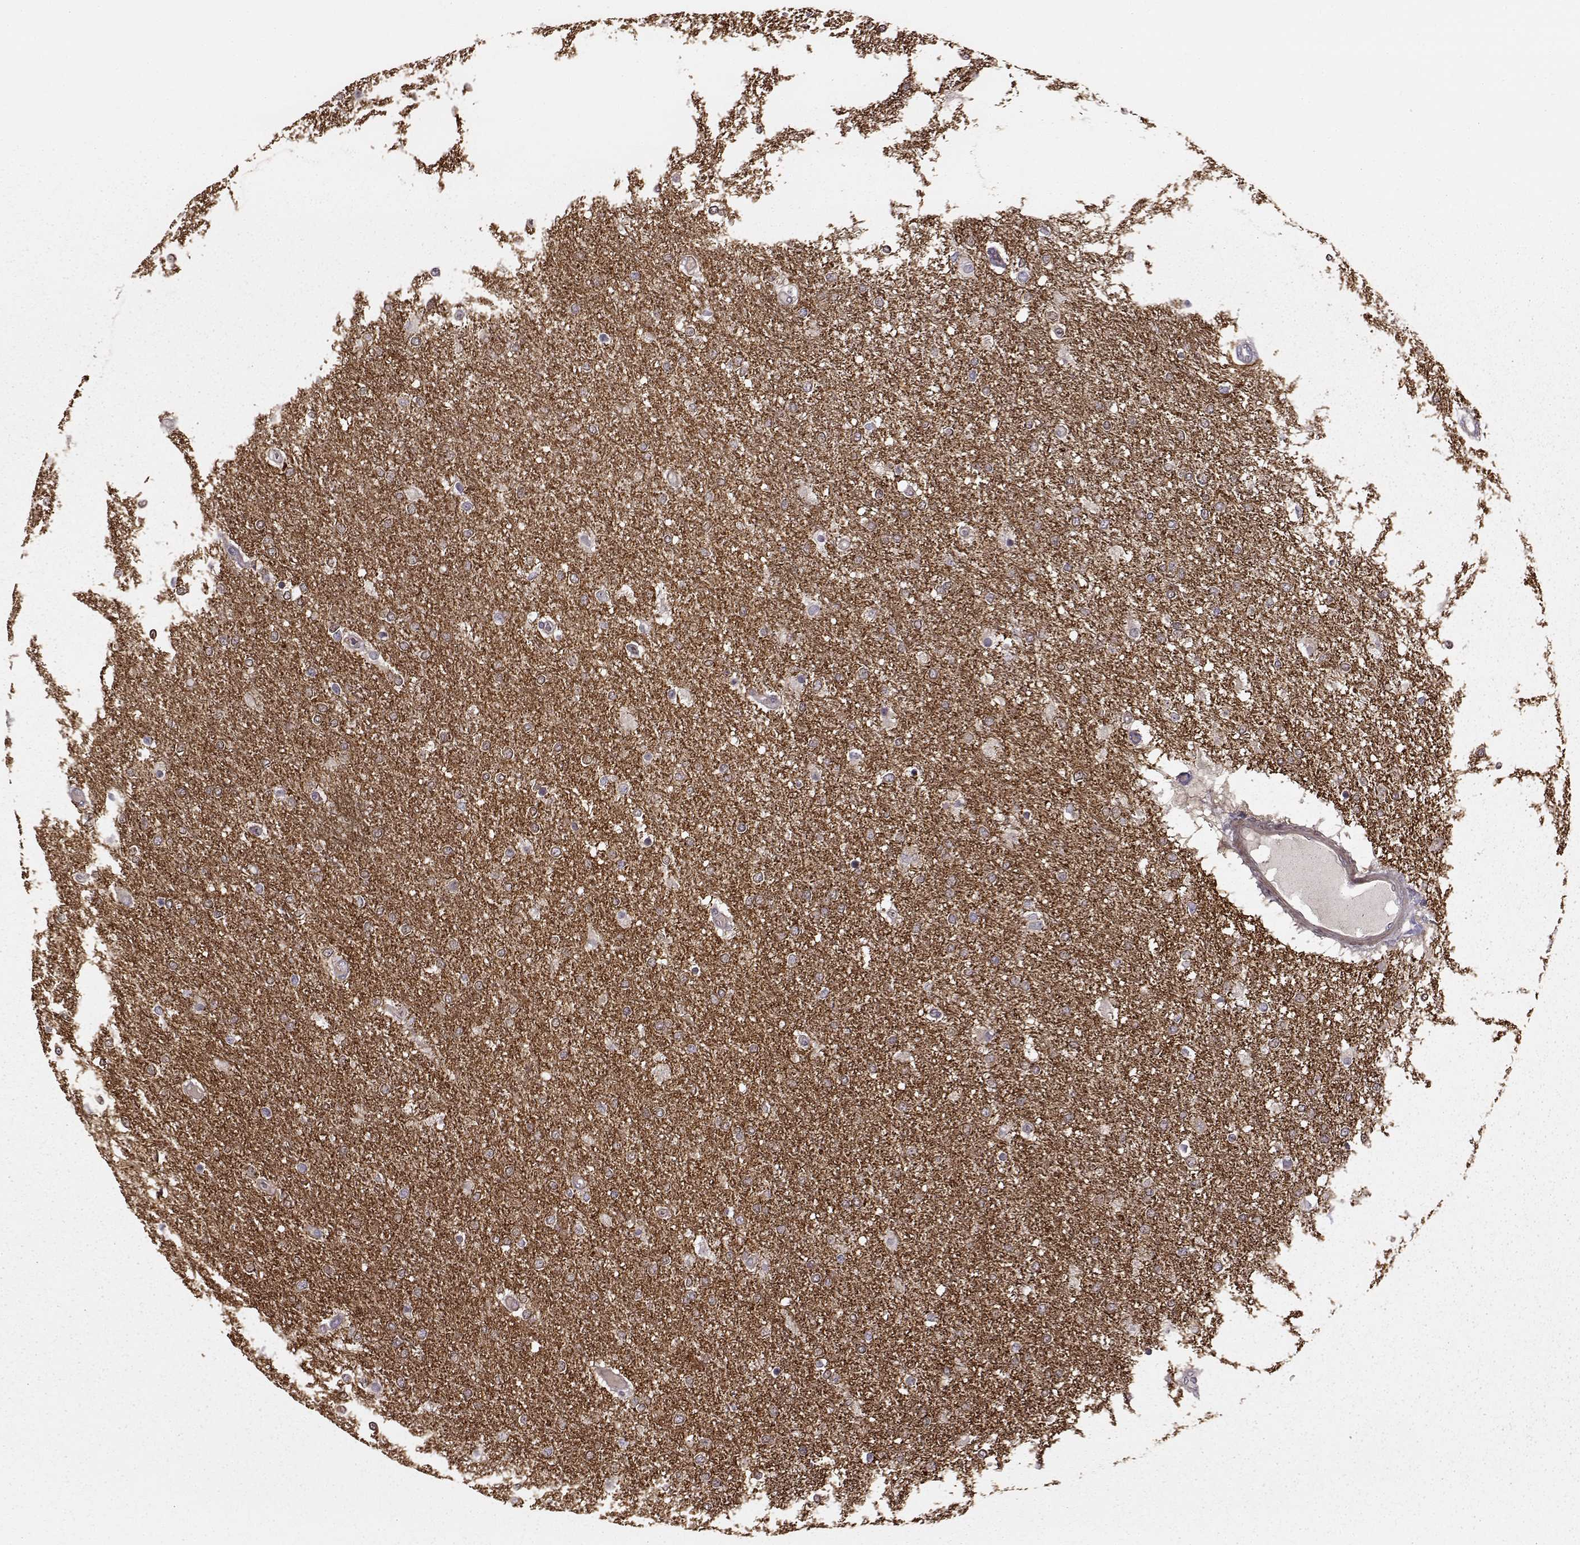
{"staining": {"intensity": "negative", "quantity": "none", "location": "none"}, "tissue": "glioma", "cell_type": "Tumor cells", "image_type": "cancer", "snomed": [{"axis": "morphology", "description": "Glioma, malignant, High grade"}, {"axis": "topography", "description": "Brain"}], "caption": "Human malignant high-grade glioma stained for a protein using immunohistochemistry demonstrates no staining in tumor cells.", "gene": "MTR", "patient": {"sex": "female", "age": 61}}